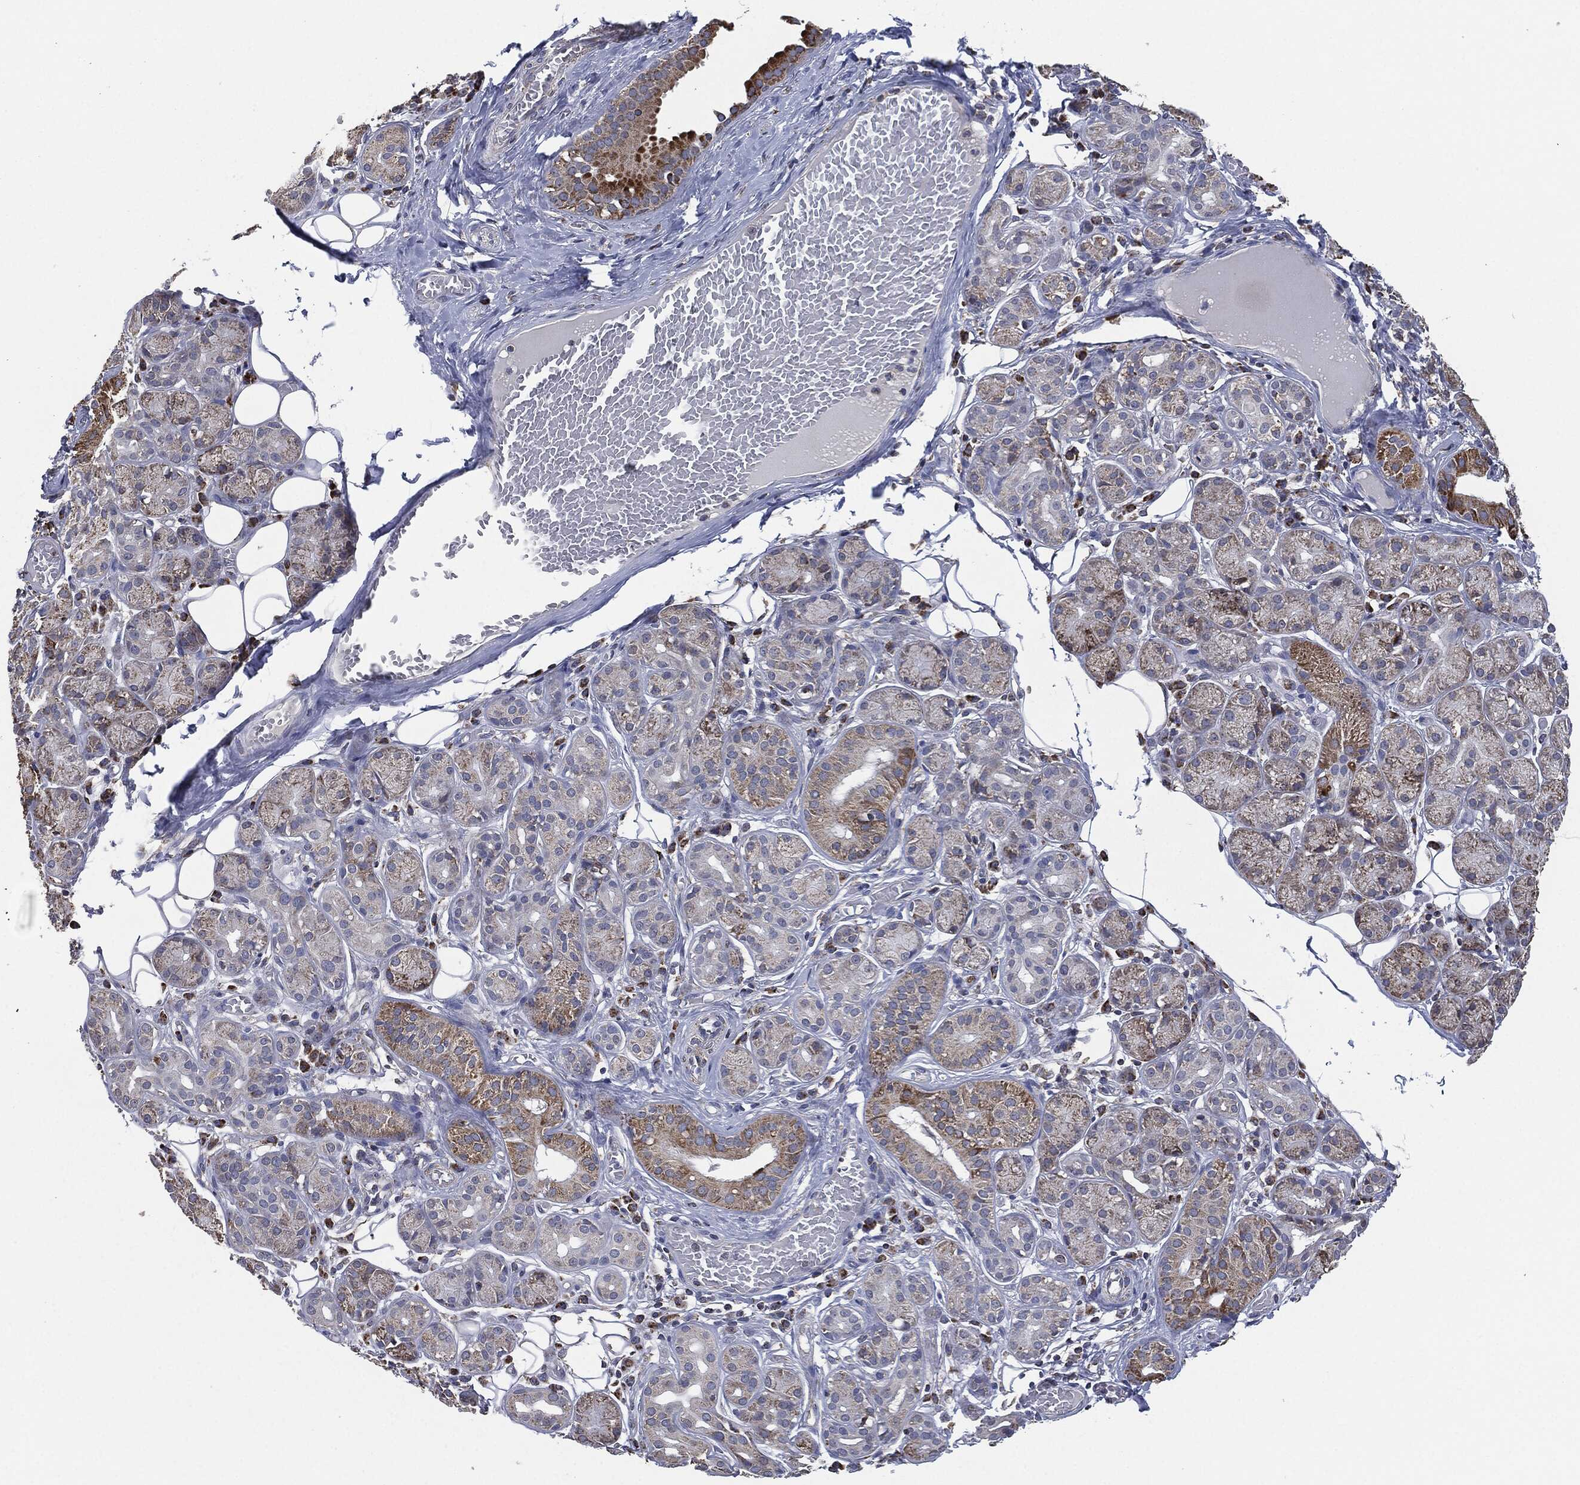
{"staining": {"intensity": "moderate", "quantity": "25%-75%", "location": "cytoplasmic/membranous"}, "tissue": "salivary gland", "cell_type": "Glandular cells", "image_type": "normal", "snomed": [{"axis": "morphology", "description": "Normal tissue, NOS"}, {"axis": "topography", "description": "Salivary gland"}], "caption": "The image reveals staining of normal salivary gland, revealing moderate cytoplasmic/membranous protein staining (brown color) within glandular cells. The protein is shown in brown color, while the nuclei are stained blue.", "gene": "NDUFV2", "patient": {"sex": "male", "age": 71}}